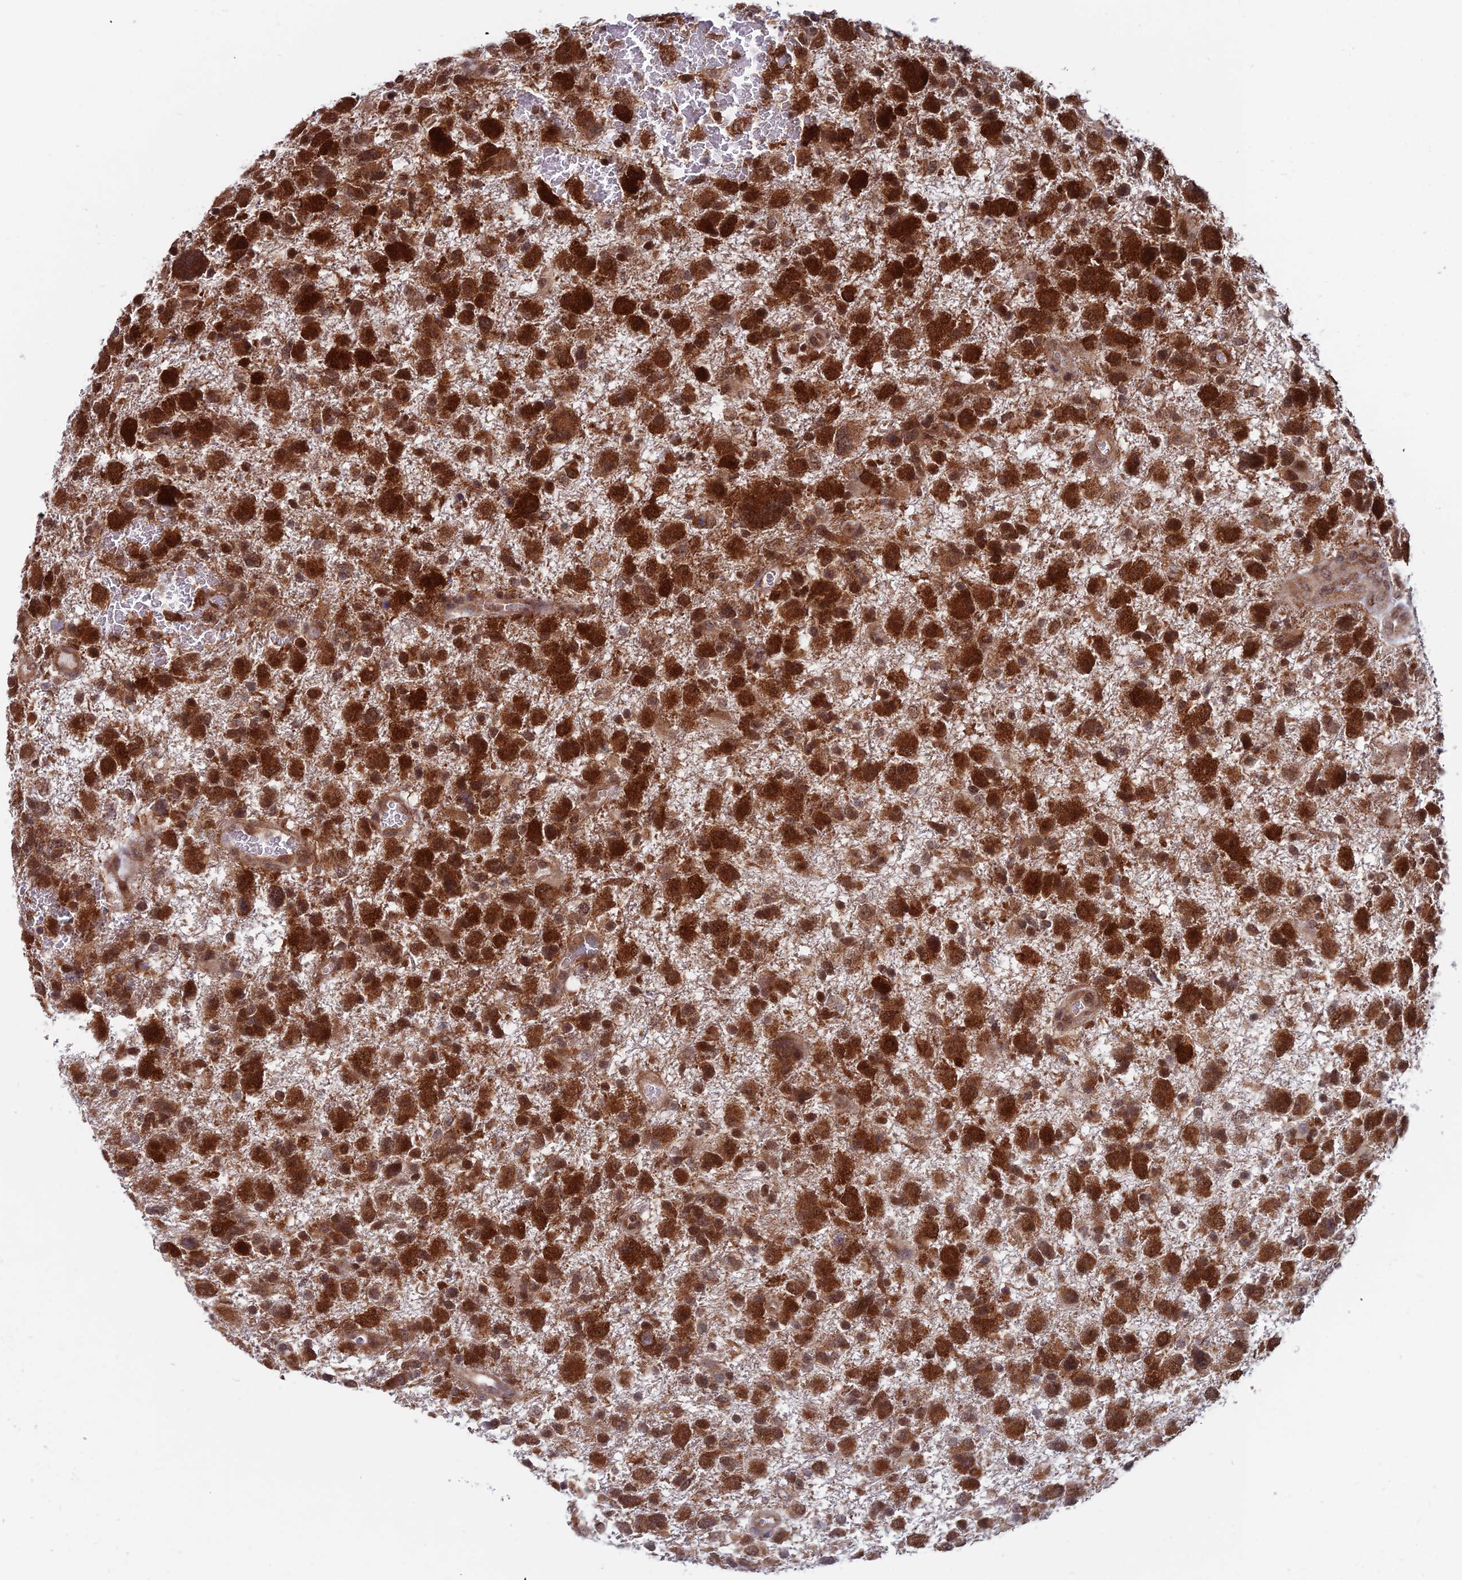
{"staining": {"intensity": "strong", "quantity": ">75%", "location": "cytoplasmic/membranous,nuclear"}, "tissue": "glioma", "cell_type": "Tumor cells", "image_type": "cancer", "snomed": [{"axis": "morphology", "description": "Glioma, malignant, High grade"}, {"axis": "topography", "description": "Brain"}], "caption": "Human glioma stained for a protein (brown) displays strong cytoplasmic/membranous and nuclear positive staining in approximately >75% of tumor cells.", "gene": "IGBP1", "patient": {"sex": "male", "age": 61}}